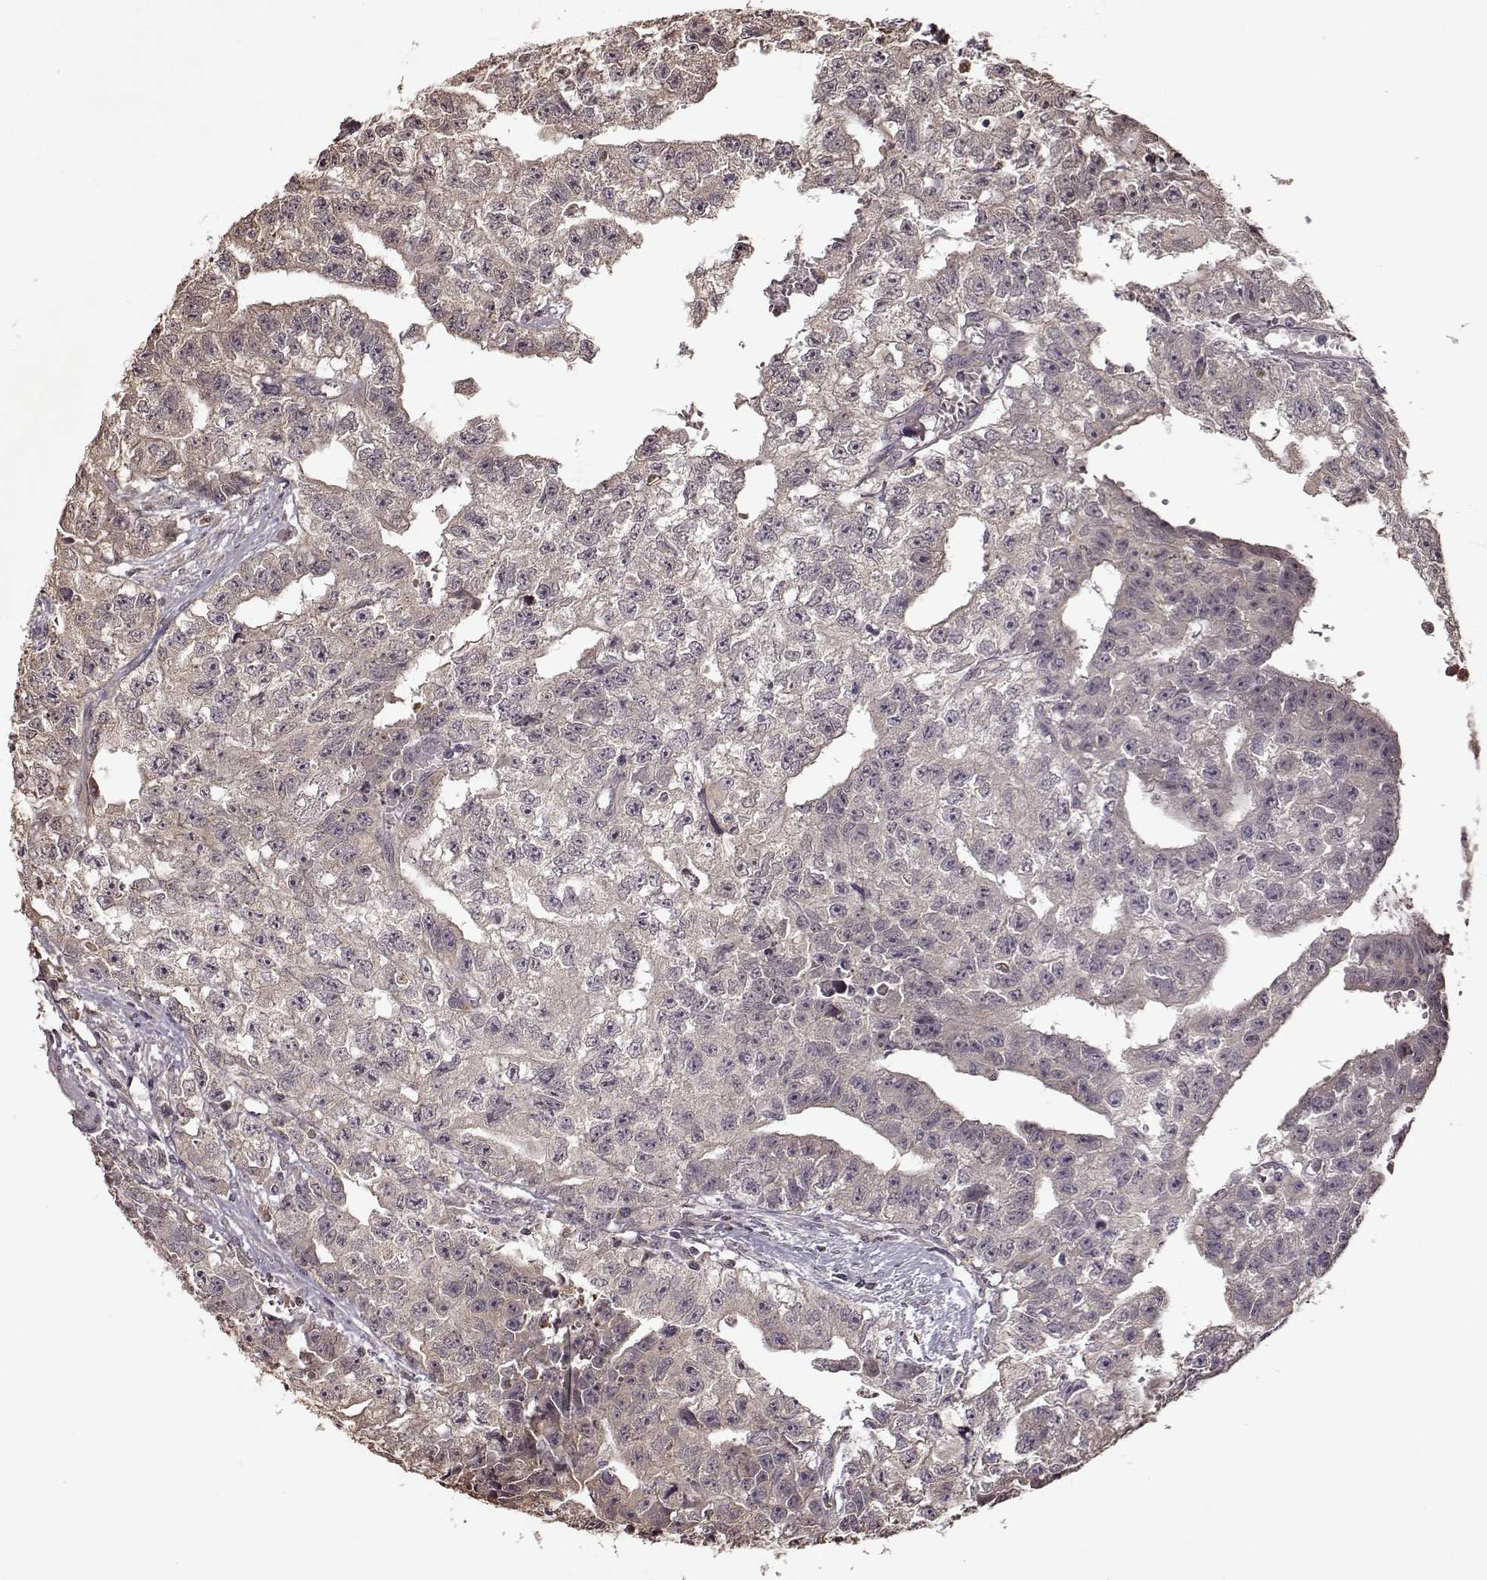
{"staining": {"intensity": "negative", "quantity": "none", "location": "none"}, "tissue": "testis cancer", "cell_type": "Tumor cells", "image_type": "cancer", "snomed": [{"axis": "morphology", "description": "Carcinoma, Embryonal, NOS"}, {"axis": "morphology", "description": "Teratoma, malignant, NOS"}, {"axis": "topography", "description": "Testis"}], "caption": "Immunohistochemical staining of testis teratoma (malignant) reveals no significant positivity in tumor cells.", "gene": "CRB1", "patient": {"sex": "male", "age": 24}}